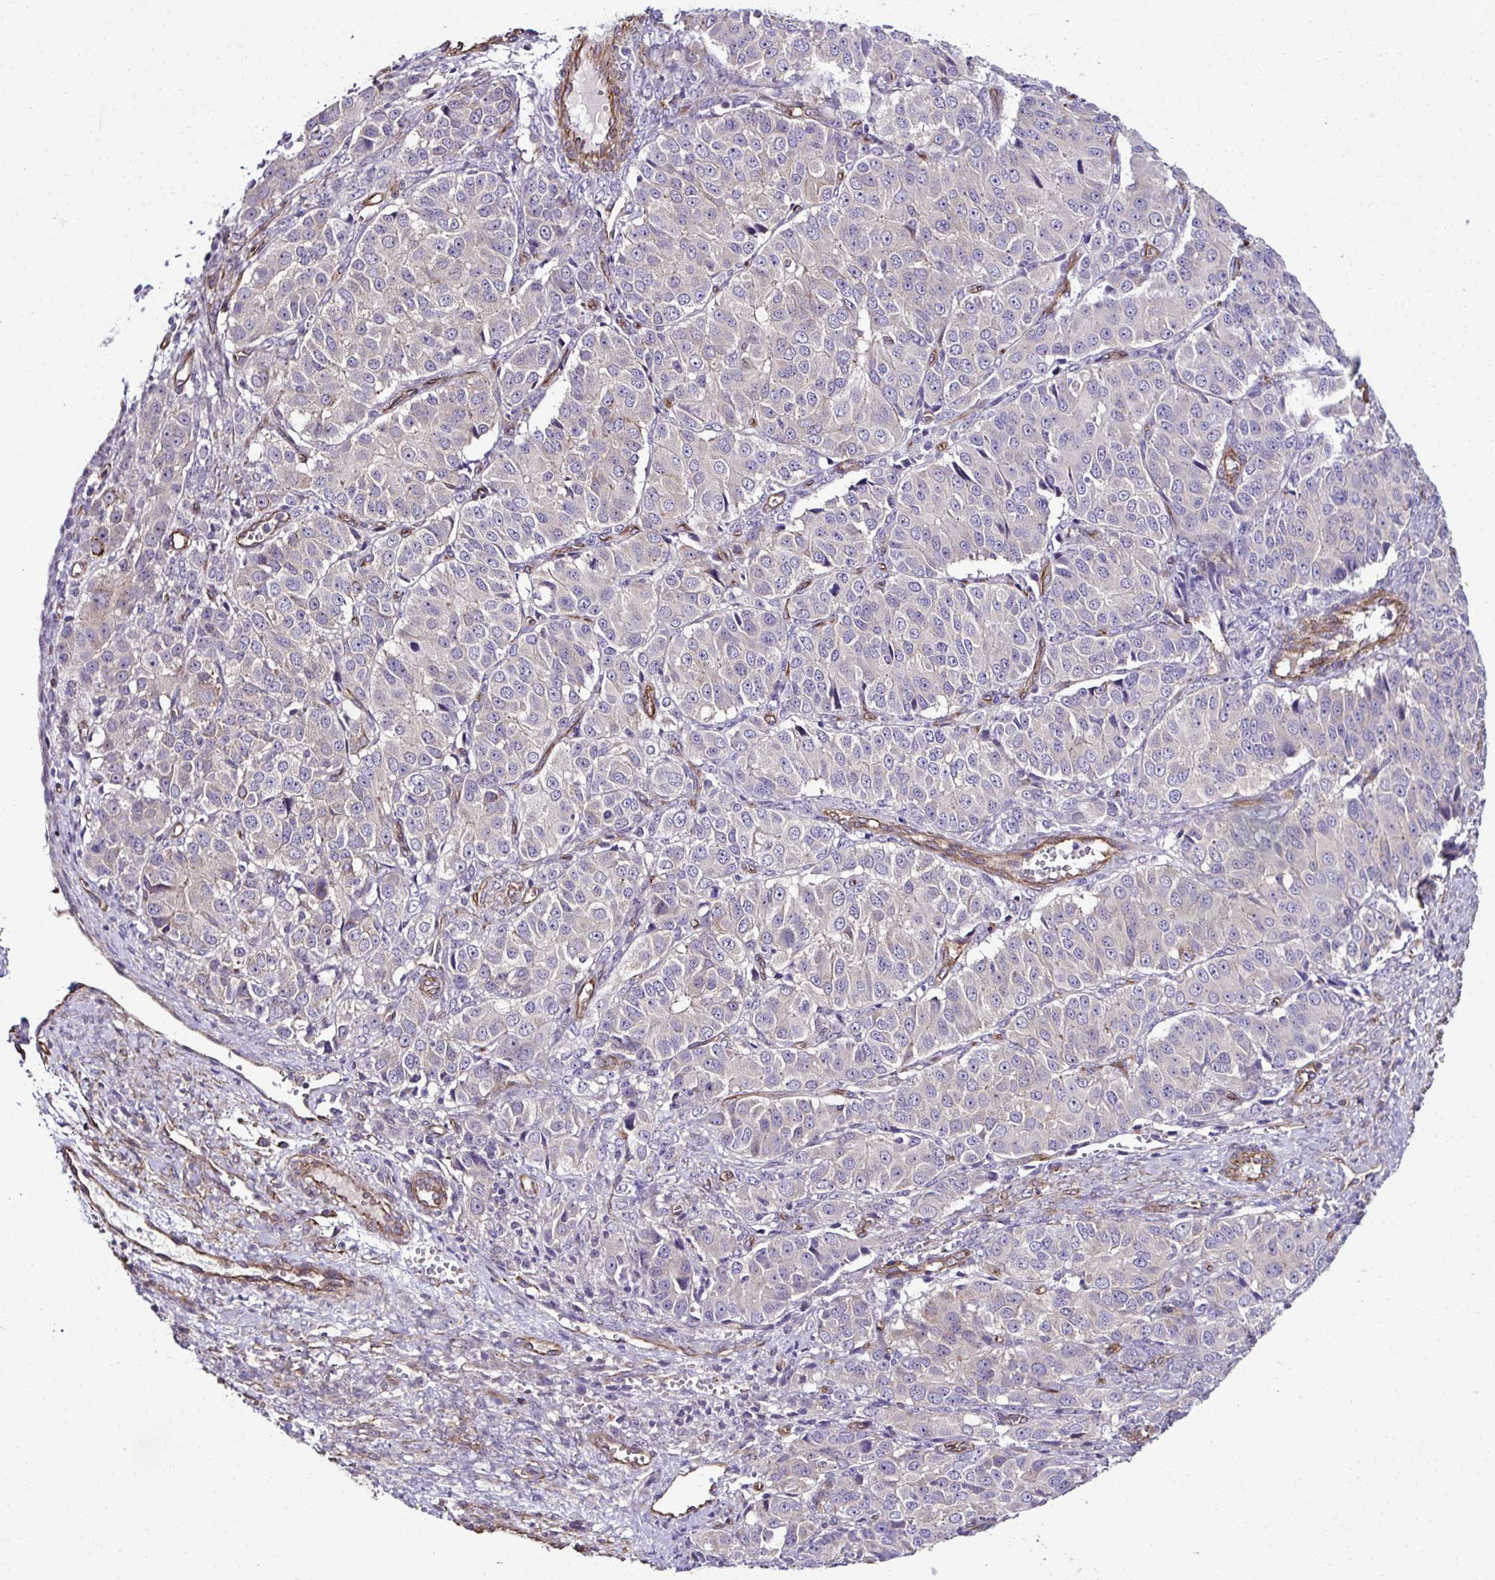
{"staining": {"intensity": "negative", "quantity": "none", "location": "none"}, "tissue": "ovarian cancer", "cell_type": "Tumor cells", "image_type": "cancer", "snomed": [{"axis": "morphology", "description": "Carcinoma, endometroid"}, {"axis": "topography", "description": "Ovary"}], "caption": "DAB immunohistochemical staining of human ovarian cancer (endometroid carcinoma) shows no significant staining in tumor cells. The staining was performed using DAB (3,3'-diaminobenzidine) to visualize the protein expression in brown, while the nuclei were stained in blue with hematoxylin (Magnification: 20x).", "gene": "TRIM52", "patient": {"sex": "female", "age": 51}}